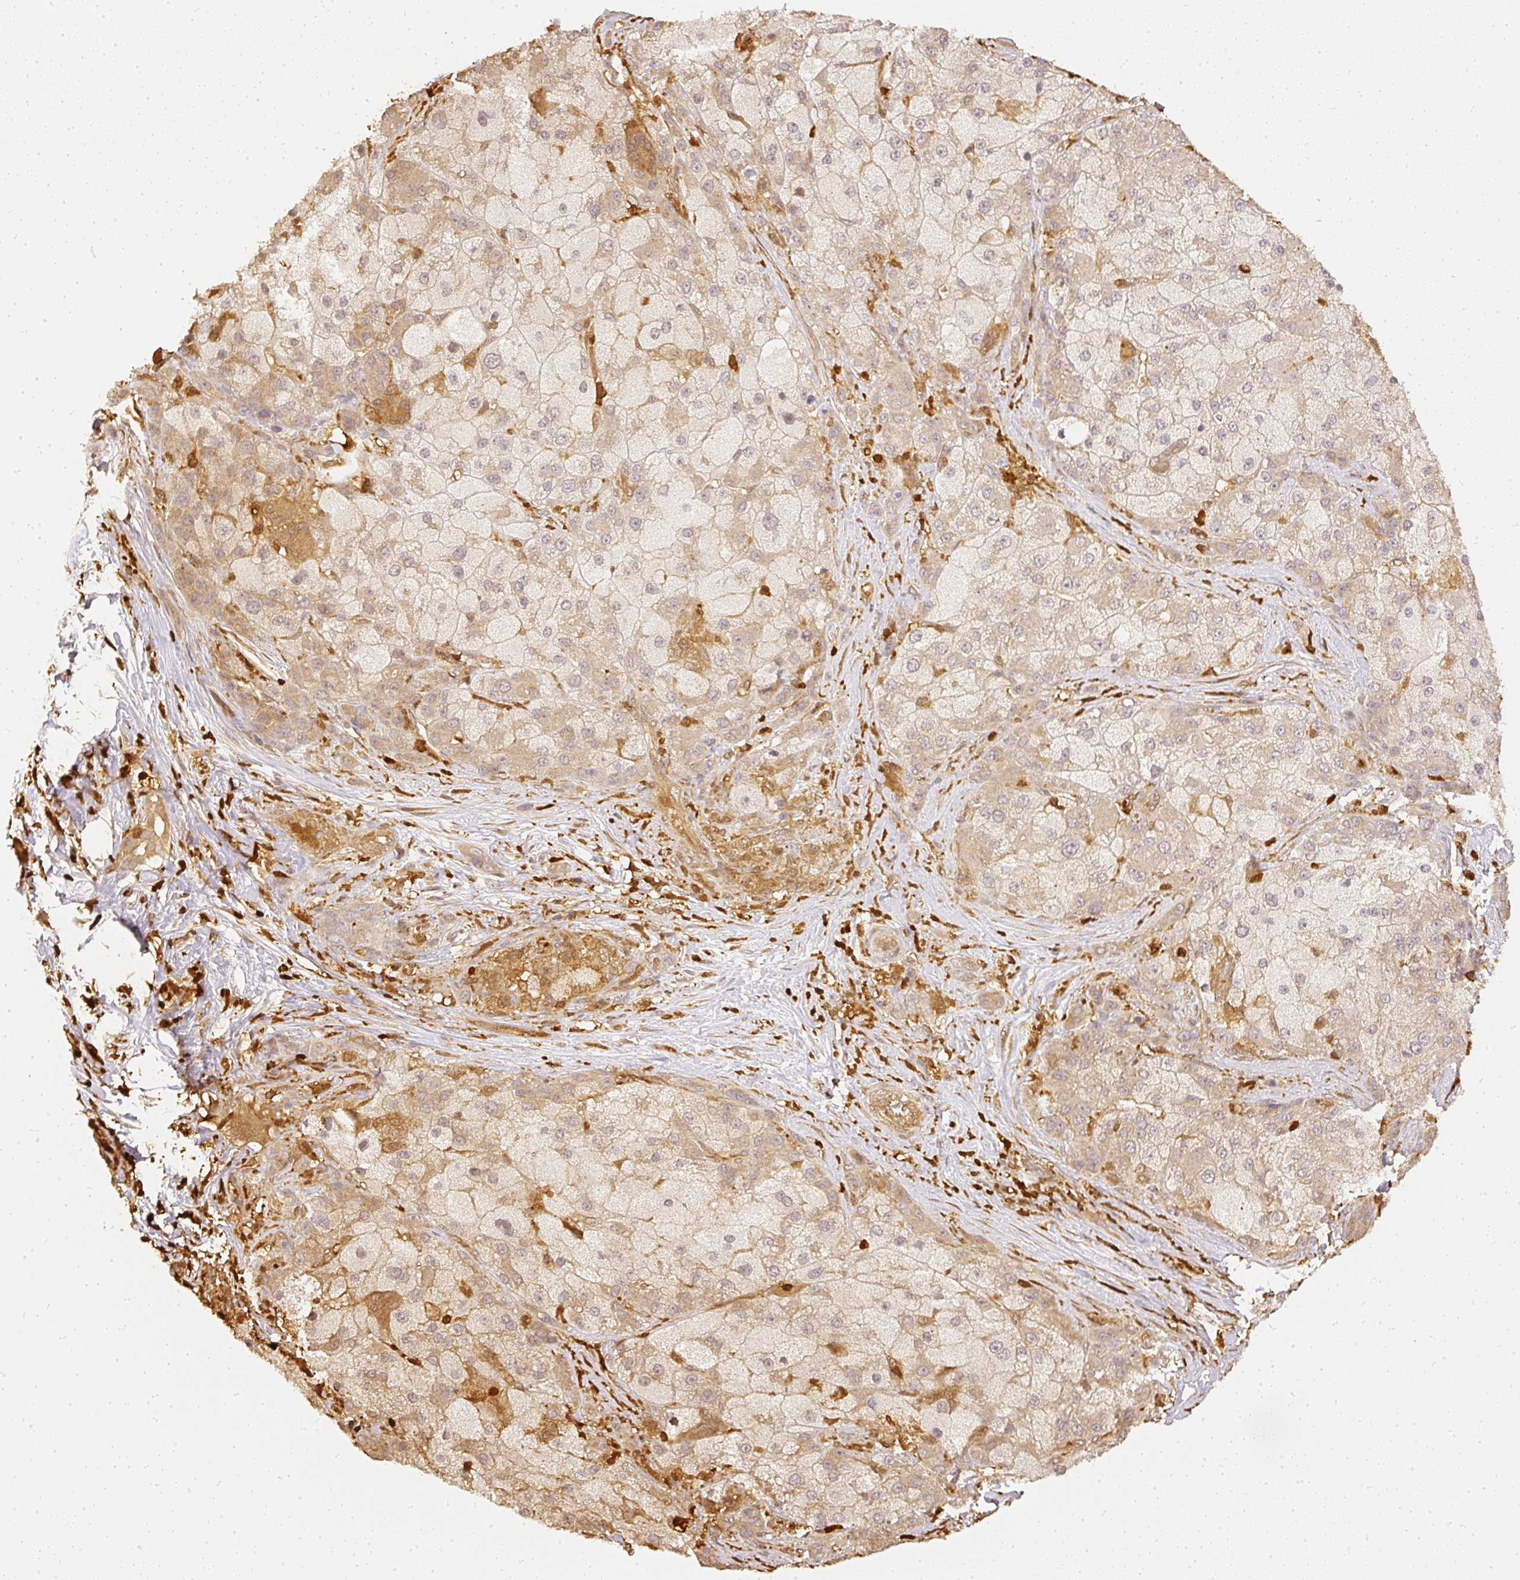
{"staining": {"intensity": "weak", "quantity": "<25%", "location": "cytoplasmic/membranous"}, "tissue": "liver cancer", "cell_type": "Tumor cells", "image_type": "cancer", "snomed": [{"axis": "morphology", "description": "Carcinoma, Hepatocellular, NOS"}, {"axis": "topography", "description": "Liver"}], "caption": "IHC of human hepatocellular carcinoma (liver) shows no positivity in tumor cells. Nuclei are stained in blue.", "gene": "PFN1", "patient": {"sex": "male", "age": 67}}